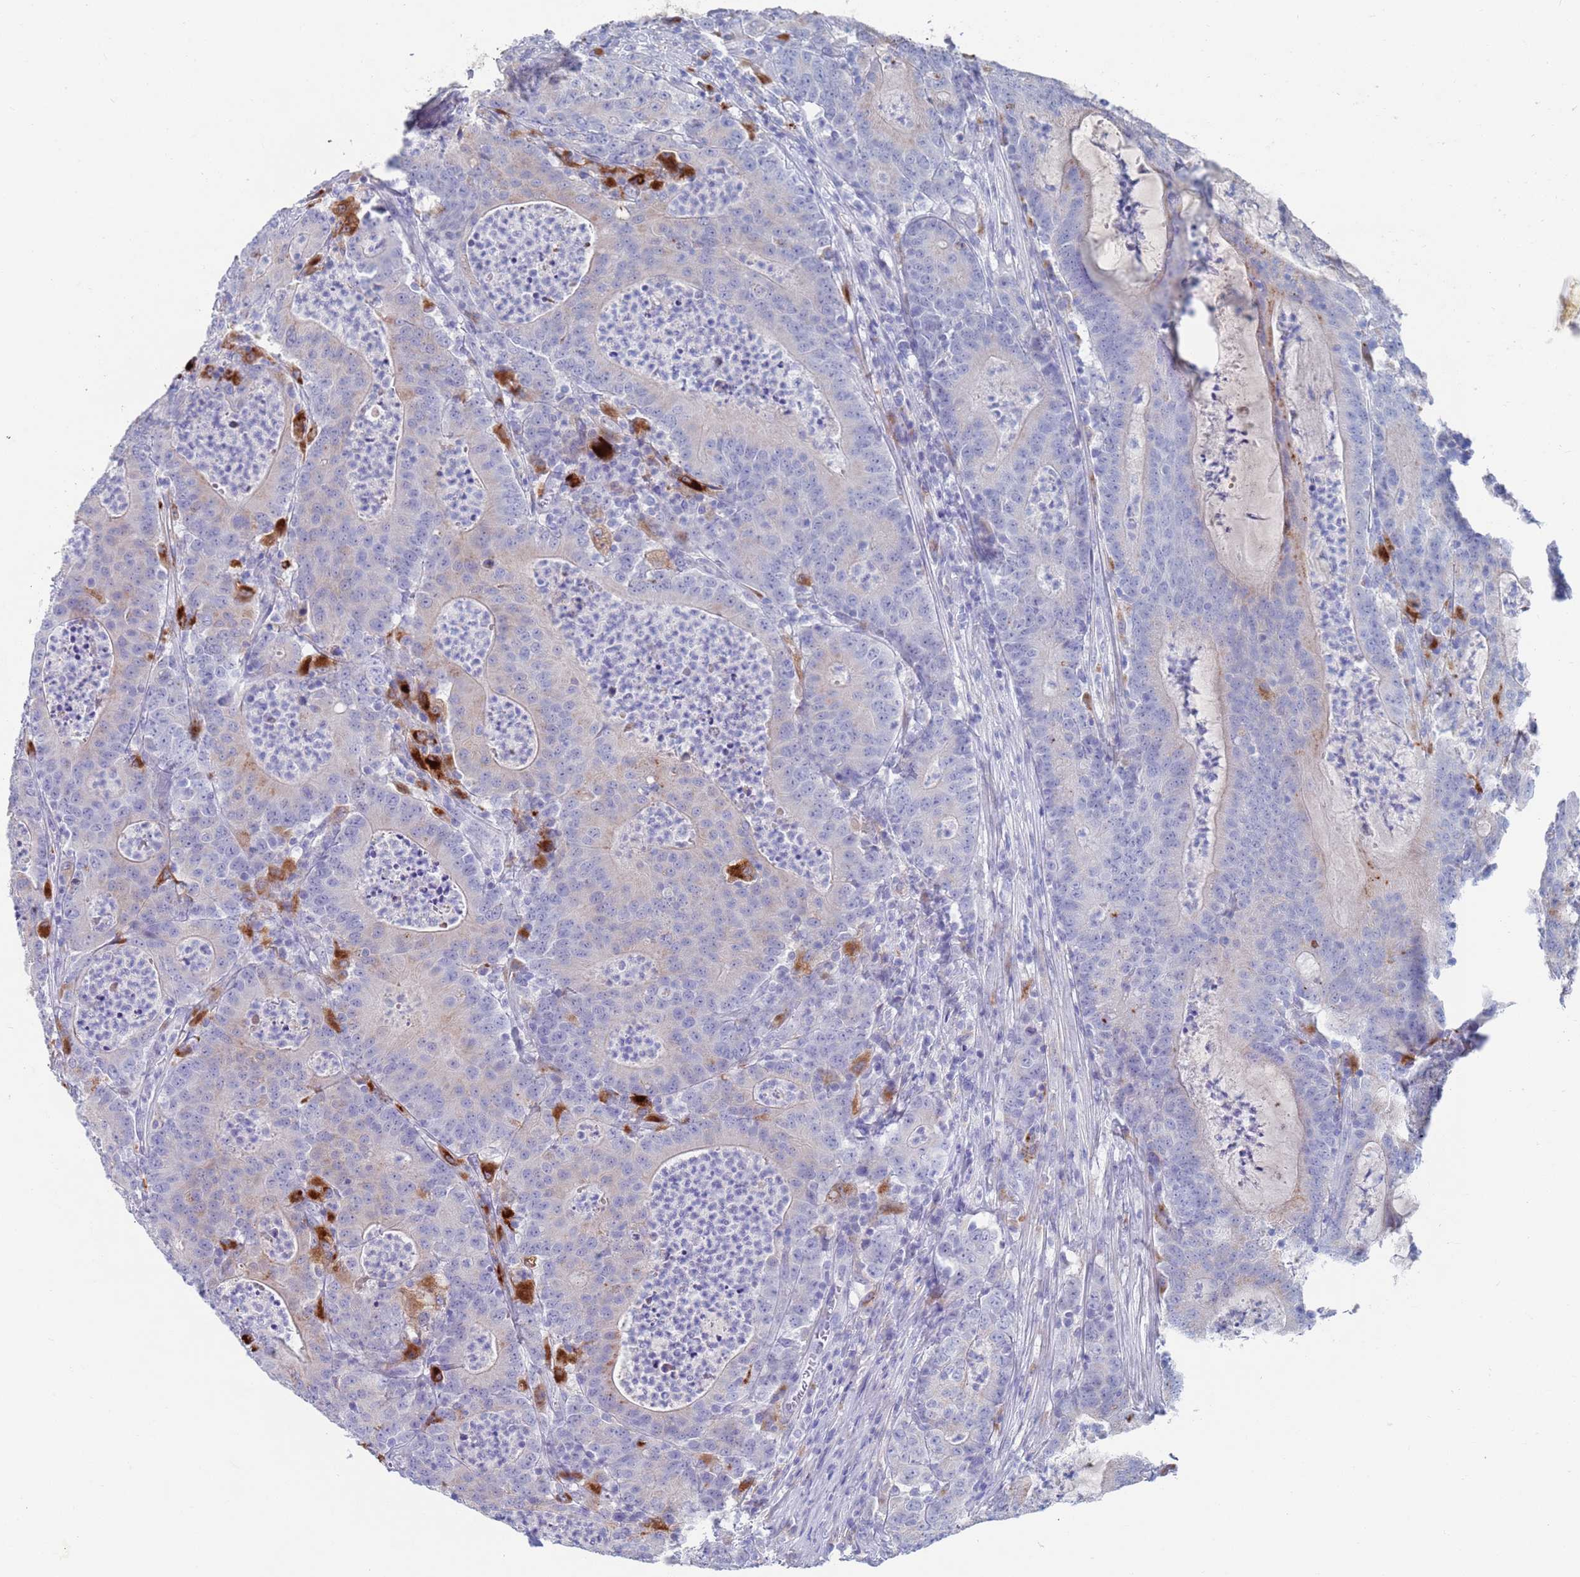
{"staining": {"intensity": "negative", "quantity": "none", "location": "none"}, "tissue": "colorectal cancer", "cell_type": "Tumor cells", "image_type": "cancer", "snomed": [{"axis": "morphology", "description": "Adenocarcinoma, NOS"}, {"axis": "topography", "description": "Colon"}], "caption": "There is no significant expression in tumor cells of colorectal cancer (adenocarcinoma). (Brightfield microscopy of DAB (3,3'-diaminobenzidine) immunohistochemistry at high magnification).", "gene": "FUCA1", "patient": {"sex": "male", "age": 83}}